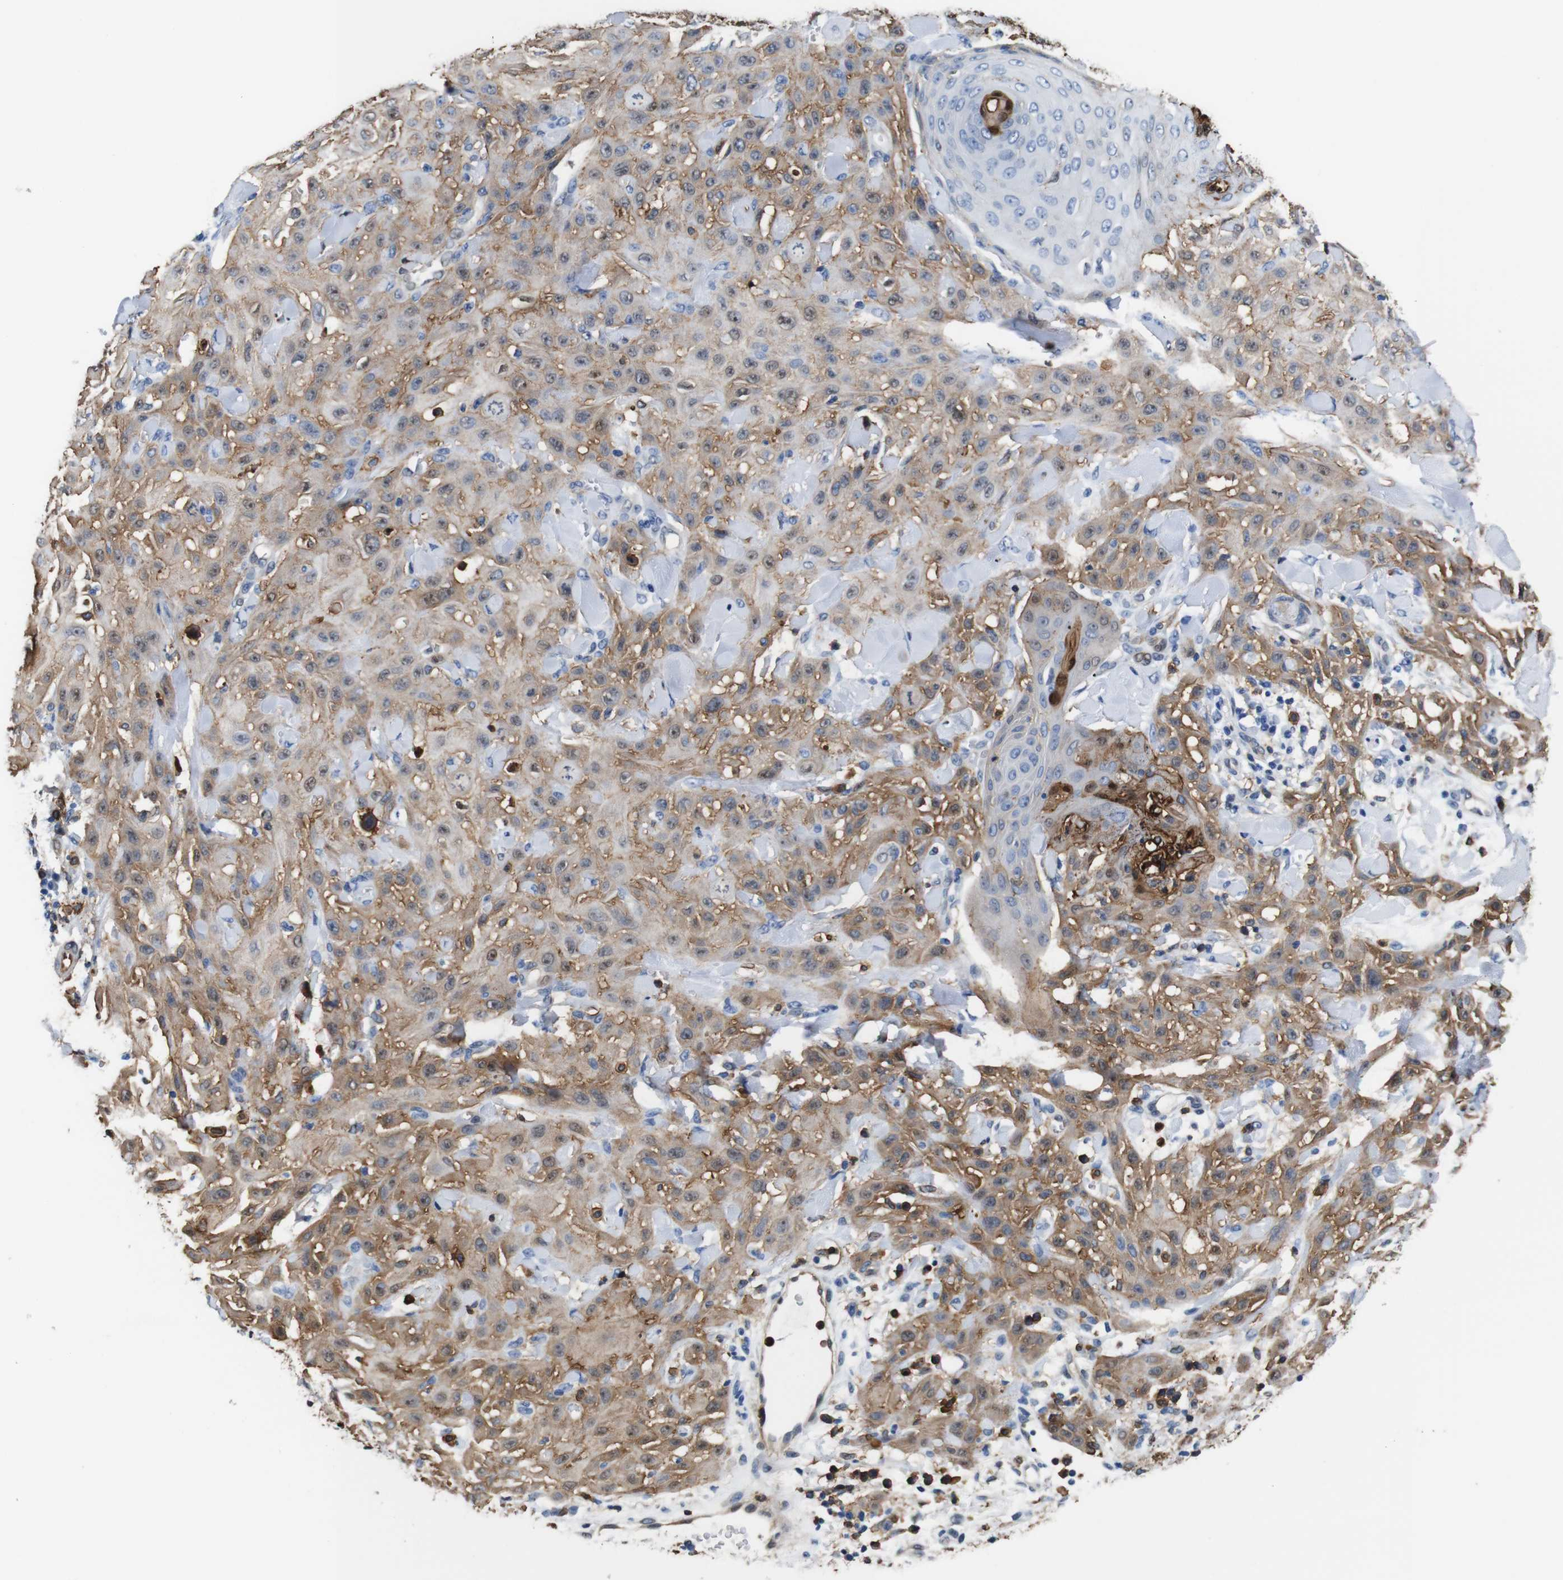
{"staining": {"intensity": "moderate", "quantity": ">75%", "location": "cytoplasmic/membranous"}, "tissue": "skin cancer", "cell_type": "Tumor cells", "image_type": "cancer", "snomed": [{"axis": "morphology", "description": "Squamous cell carcinoma, NOS"}, {"axis": "topography", "description": "Skin"}], "caption": "Protein staining displays moderate cytoplasmic/membranous expression in about >75% of tumor cells in skin cancer.", "gene": "ANXA1", "patient": {"sex": "male", "age": 24}}